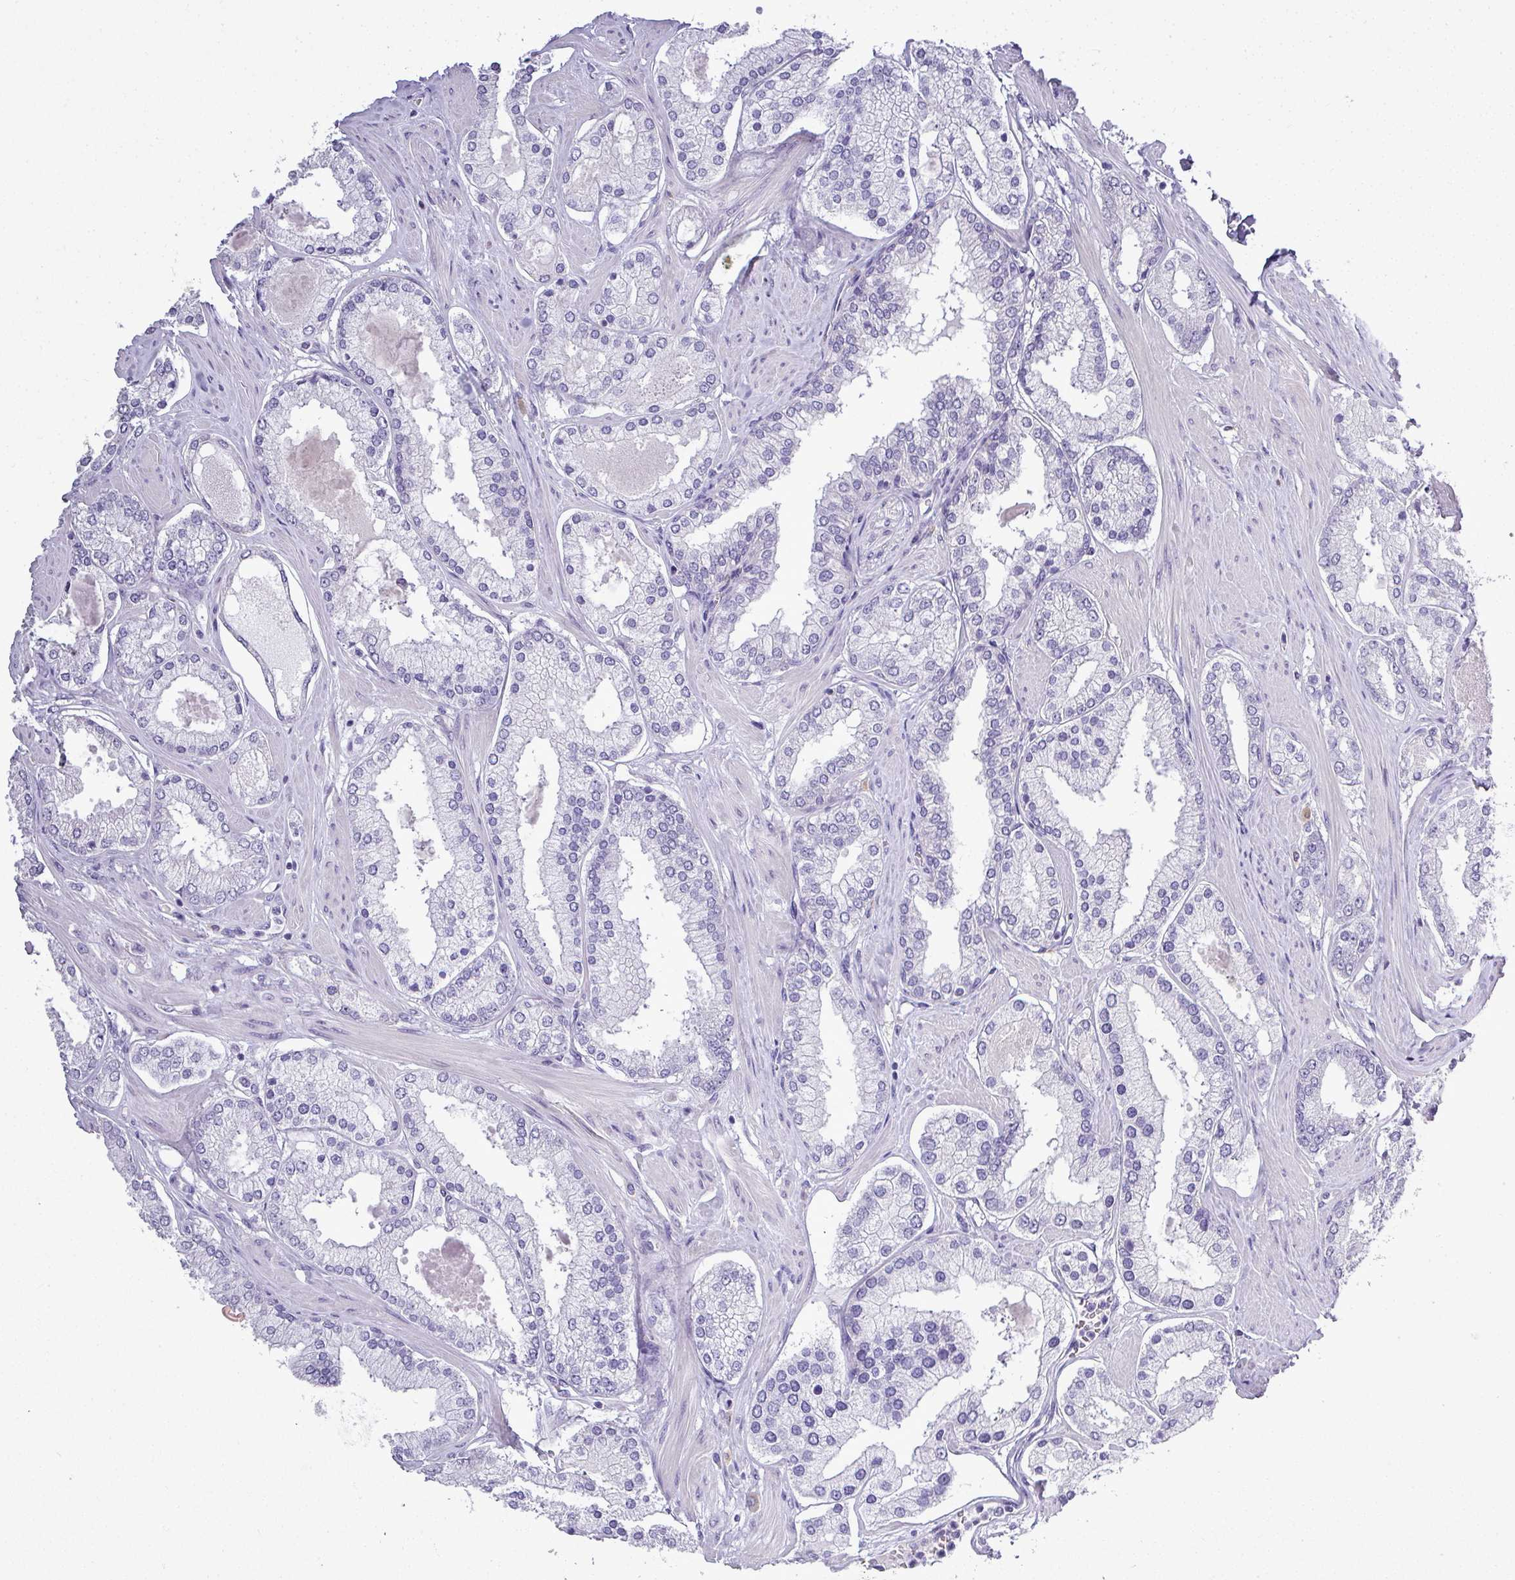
{"staining": {"intensity": "negative", "quantity": "none", "location": "none"}, "tissue": "prostate cancer", "cell_type": "Tumor cells", "image_type": "cancer", "snomed": [{"axis": "morphology", "description": "Adenocarcinoma, Low grade"}, {"axis": "topography", "description": "Prostate"}], "caption": "Prostate cancer was stained to show a protein in brown. There is no significant staining in tumor cells.", "gene": "STAT5A", "patient": {"sex": "male", "age": 42}}